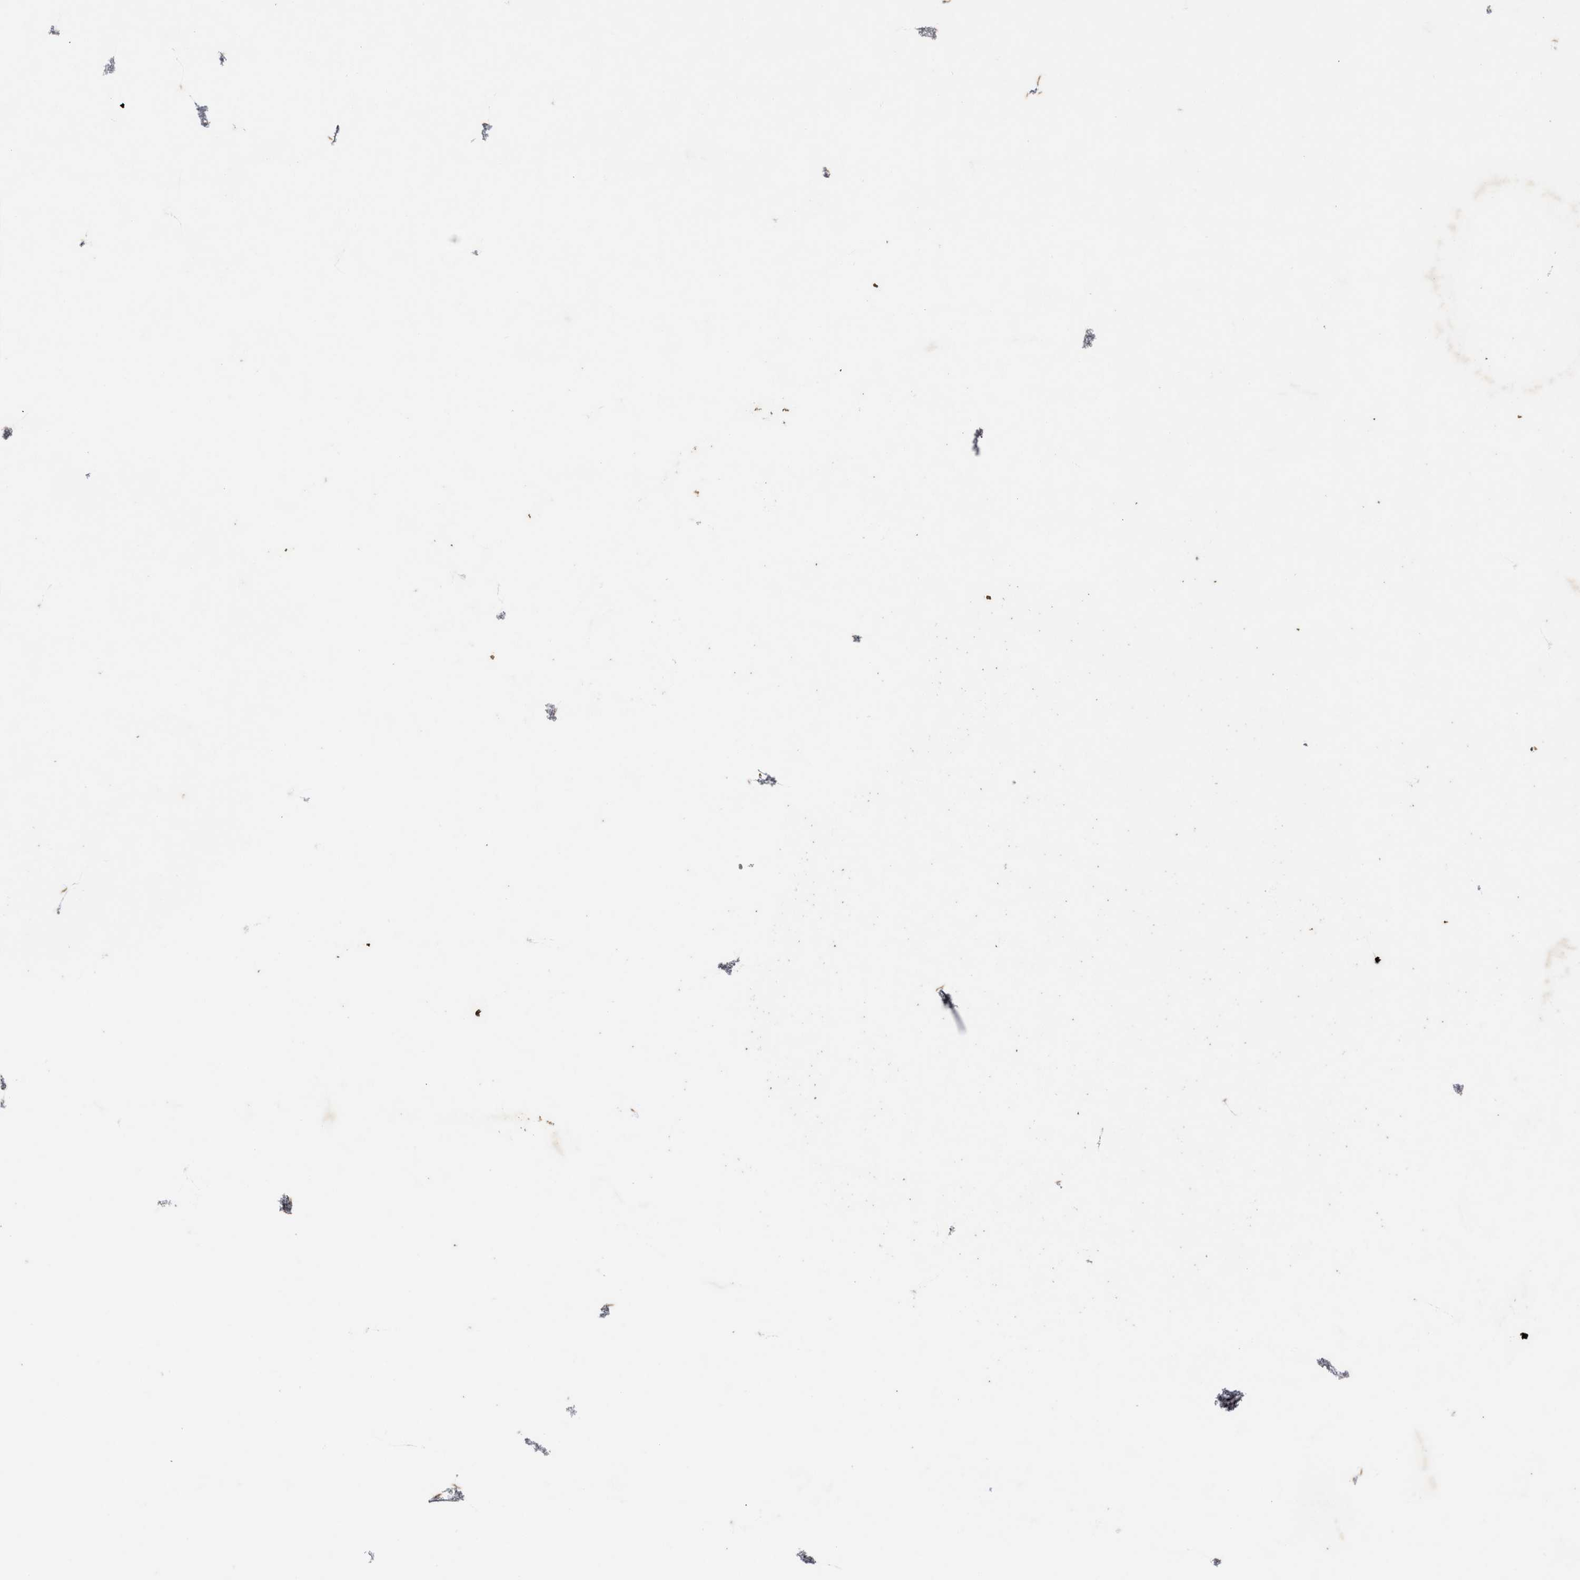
{"staining": {"intensity": "moderate", "quantity": ">75%", "location": "cytoplasmic/membranous"}, "tissue": "thyroid gland", "cell_type": "Glandular cells", "image_type": "normal", "snomed": [{"axis": "morphology", "description": "Normal tissue, NOS"}, {"axis": "topography", "description": "Thyroid gland"}], "caption": "Protein staining of unremarkable thyroid gland displays moderate cytoplasmic/membranous staining in about >75% of glandular cells. (Stains: DAB (3,3'-diaminobenzidine) in brown, nuclei in blue, Microscopy: brightfield microscopy at high magnification).", "gene": "LRRC72", "patient": {"sex": "female", "age": 44}}